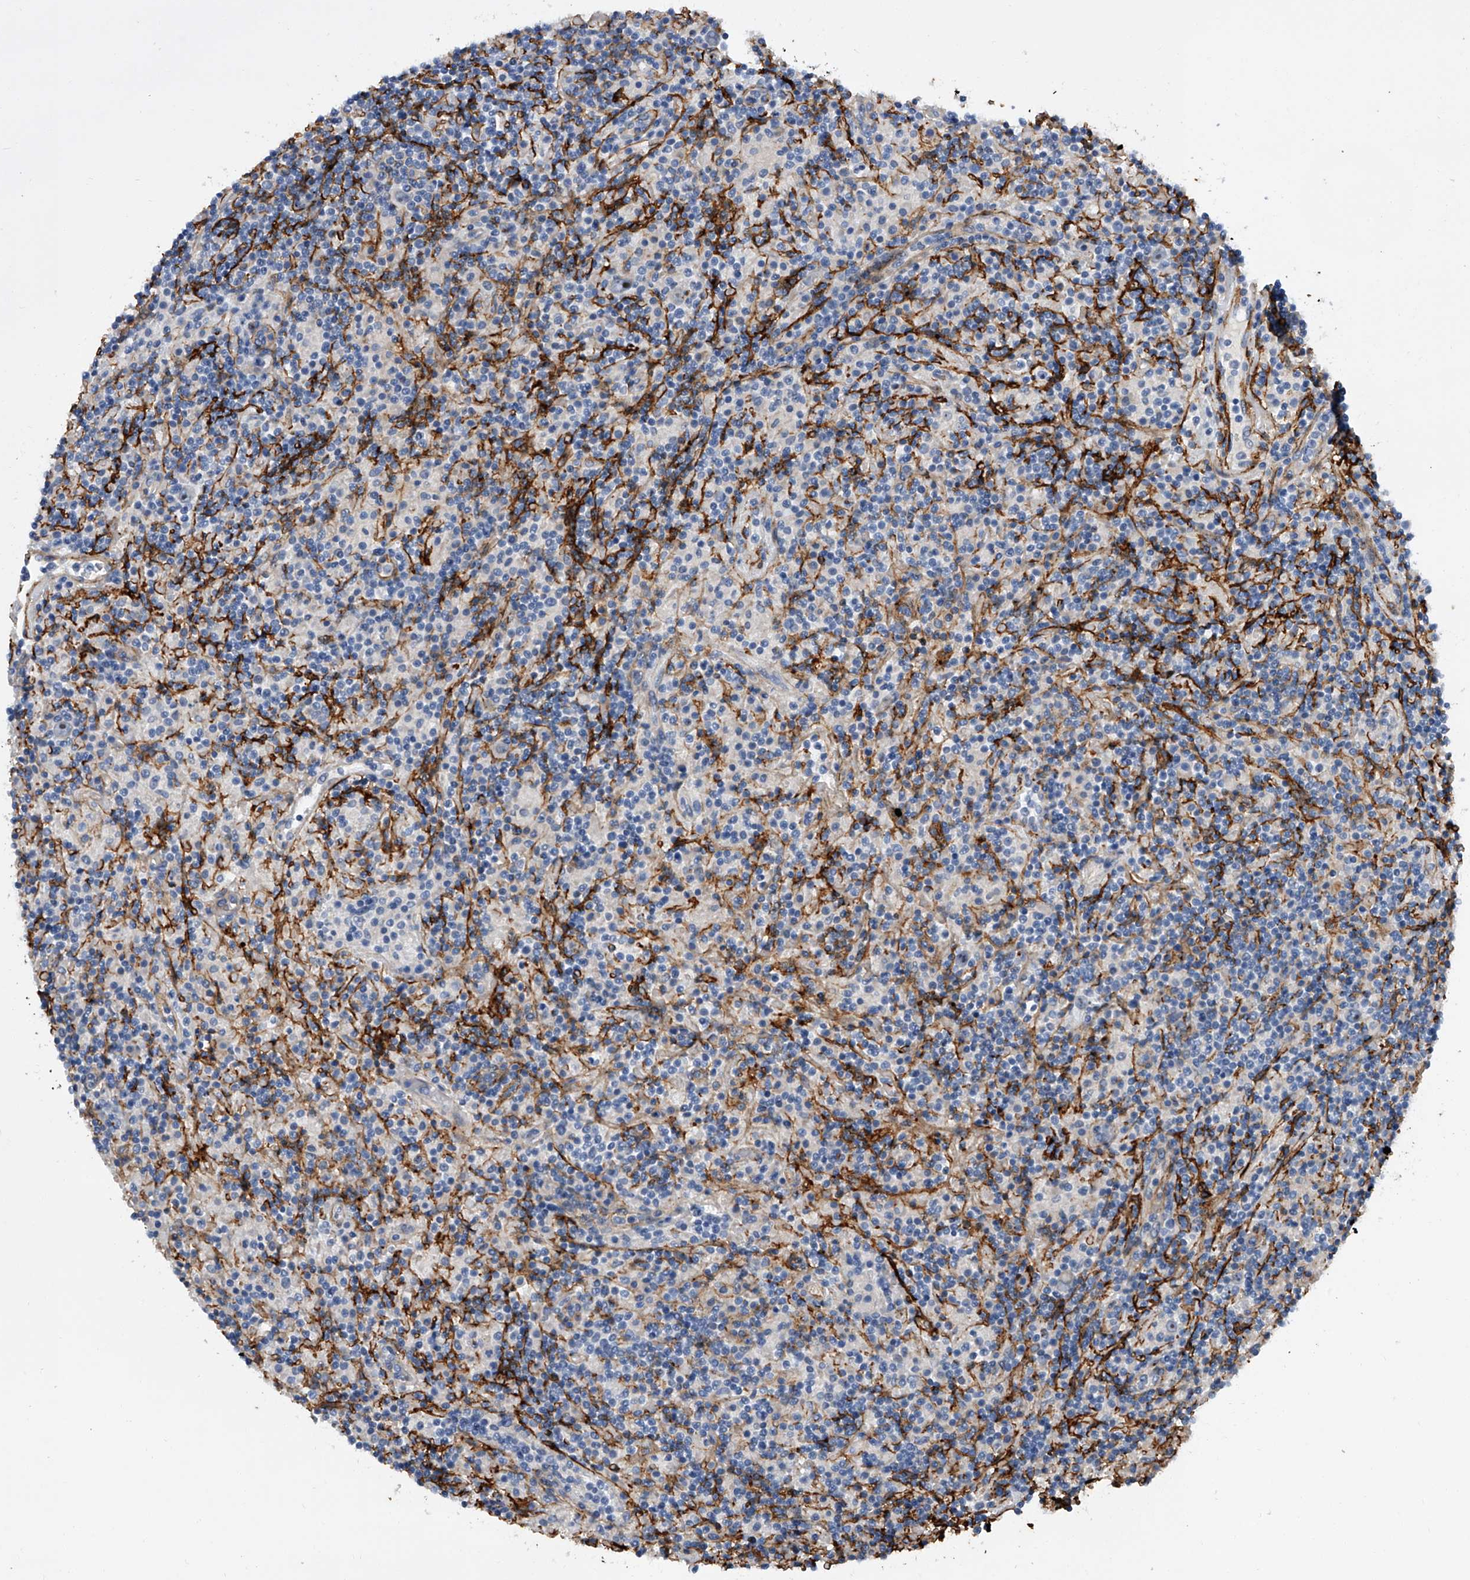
{"staining": {"intensity": "negative", "quantity": "none", "location": "none"}, "tissue": "lymphoma", "cell_type": "Tumor cells", "image_type": "cancer", "snomed": [{"axis": "morphology", "description": "Hodgkin's disease, NOS"}, {"axis": "topography", "description": "Lymph node"}], "caption": "This is an immunohistochemistry (IHC) photomicrograph of Hodgkin's disease. There is no staining in tumor cells.", "gene": "ALG14", "patient": {"sex": "male", "age": 70}}